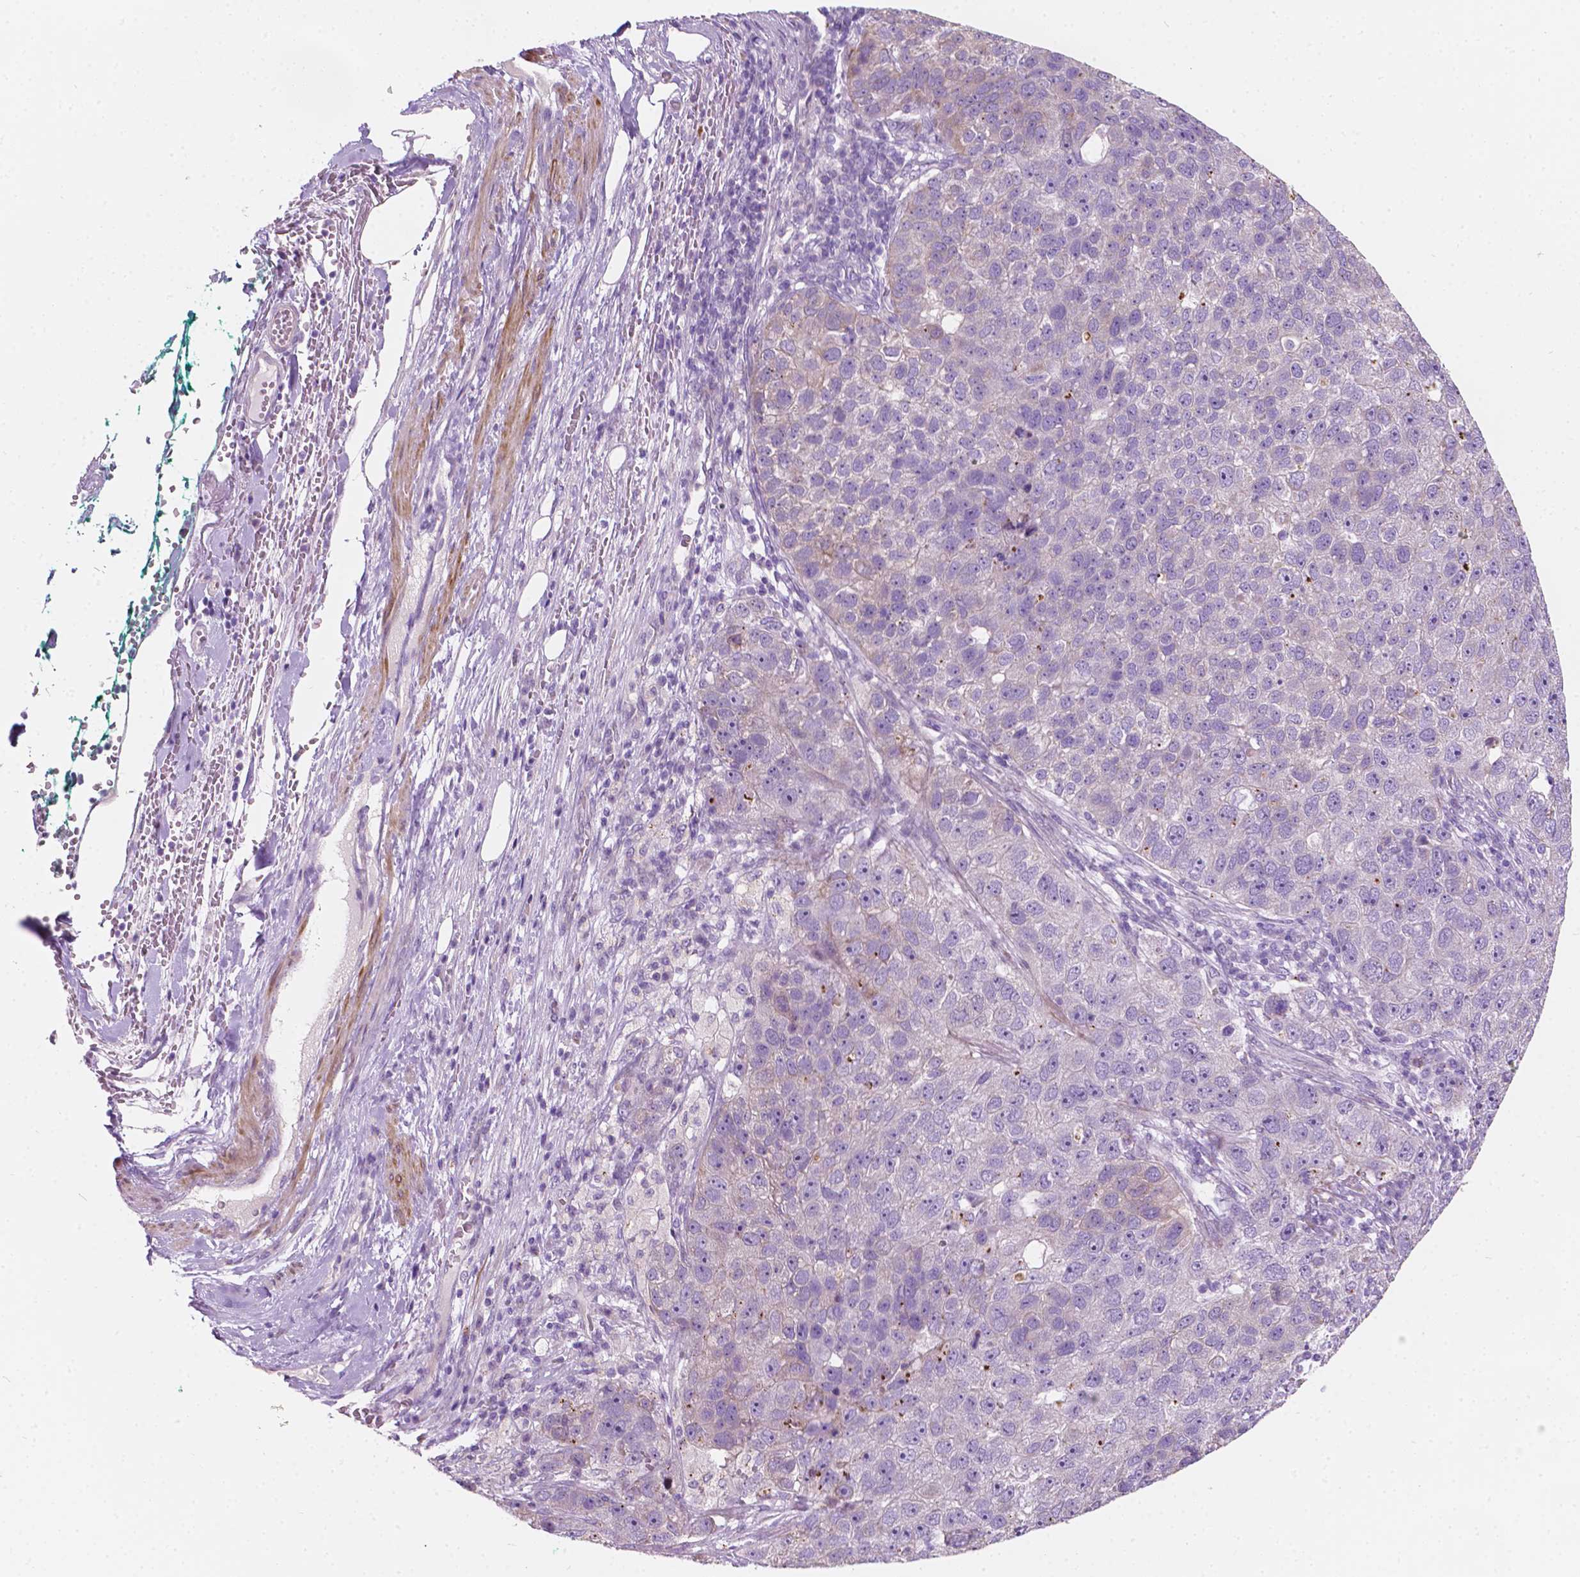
{"staining": {"intensity": "negative", "quantity": "none", "location": "none"}, "tissue": "pancreatic cancer", "cell_type": "Tumor cells", "image_type": "cancer", "snomed": [{"axis": "morphology", "description": "Adenocarcinoma, NOS"}, {"axis": "topography", "description": "Pancreas"}], "caption": "Image shows no protein staining in tumor cells of pancreatic cancer (adenocarcinoma) tissue.", "gene": "NOS1AP", "patient": {"sex": "female", "age": 61}}